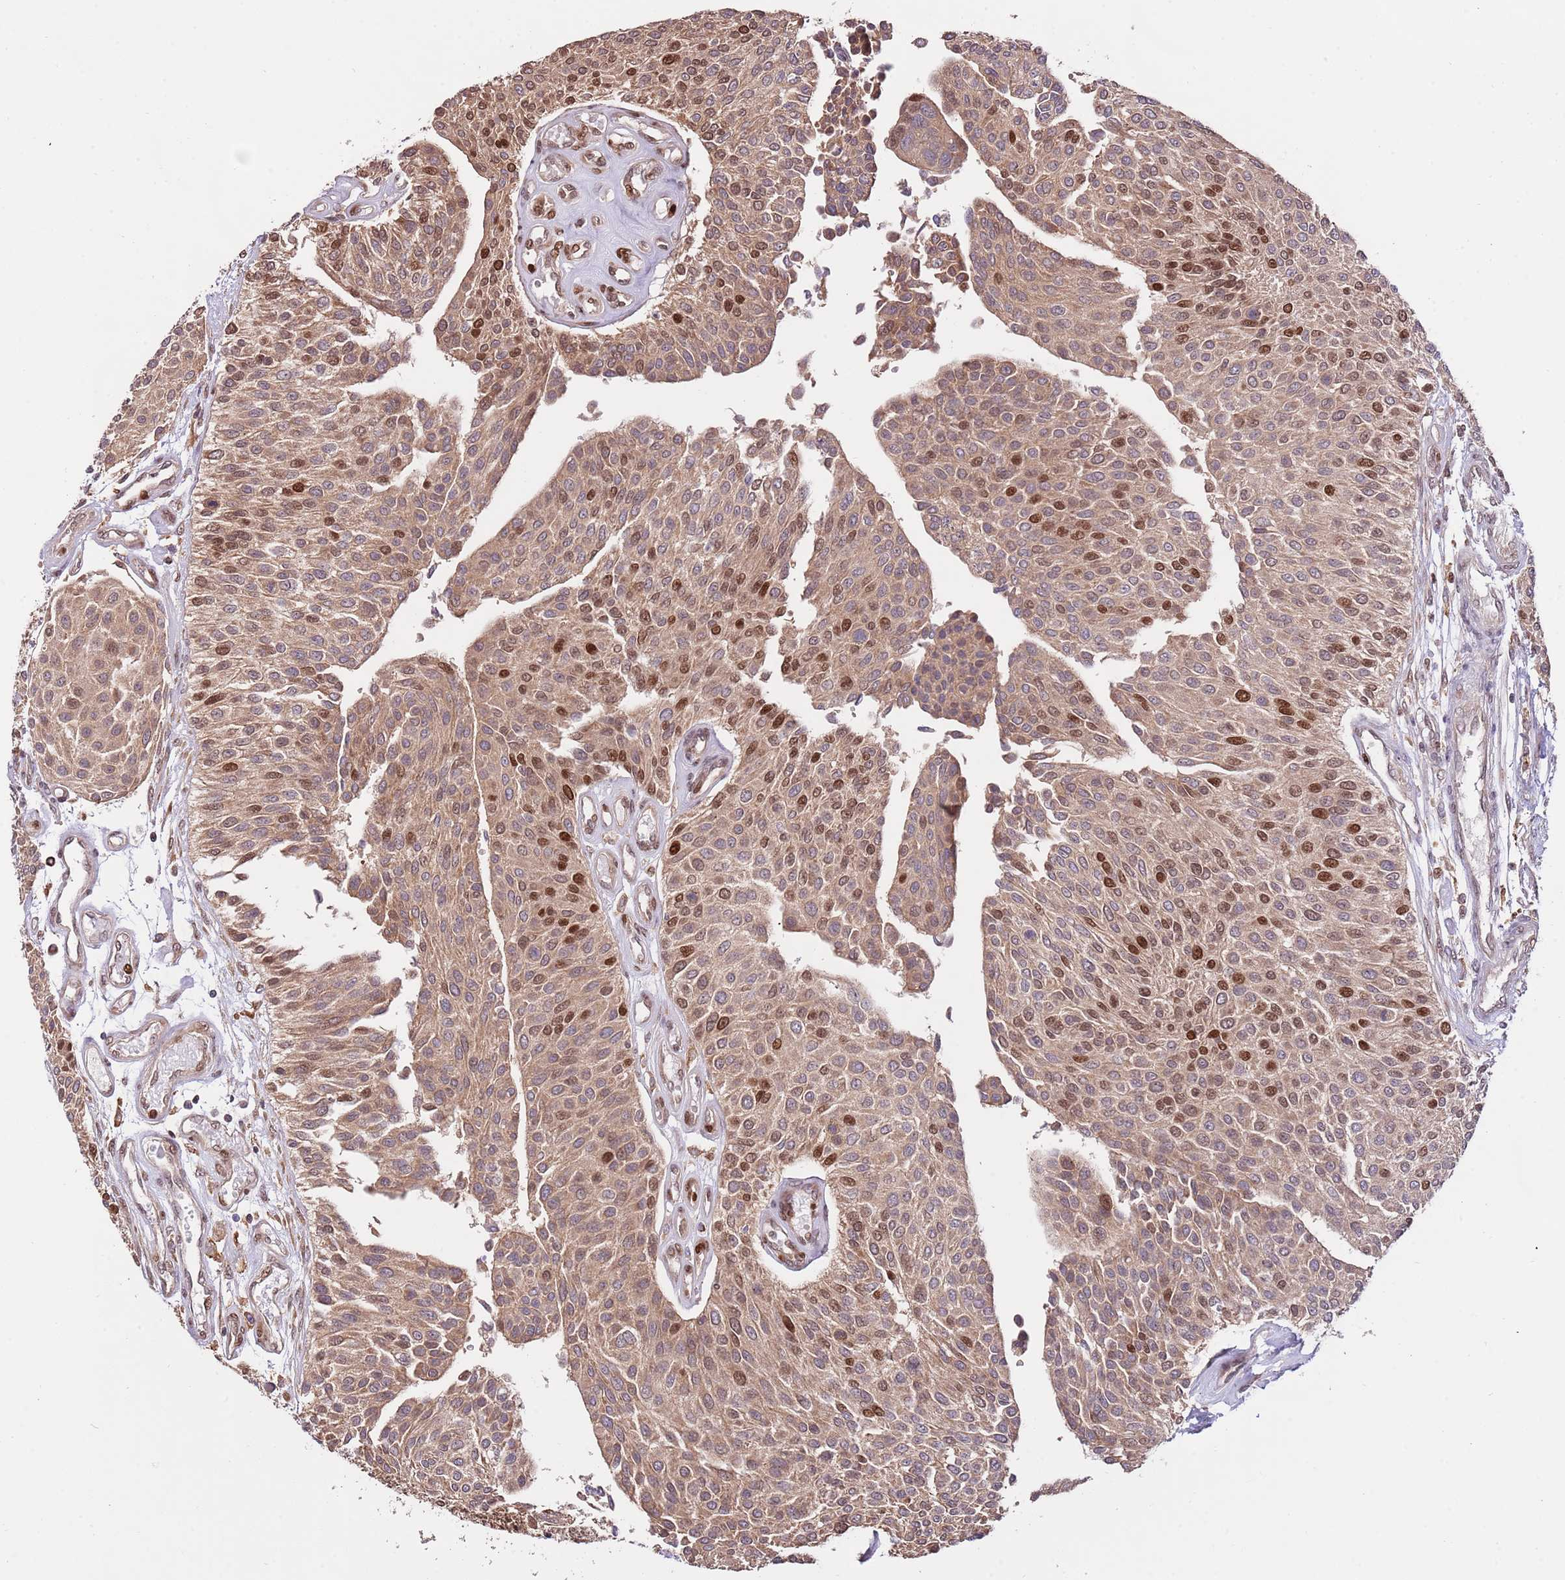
{"staining": {"intensity": "moderate", "quantity": ">75%", "location": "cytoplasmic/membranous,nuclear"}, "tissue": "urothelial cancer", "cell_type": "Tumor cells", "image_type": "cancer", "snomed": [{"axis": "morphology", "description": "Urothelial carcinoma, NOS"}, {"axis": "topography", "description": "Urinary bladder"}], "caption": "Human urothelial cancer stained with a protein marker shows moderate staining in tumor cells.", "gene": "RIF1", "patient": {"sex": "male", "age": 55}}